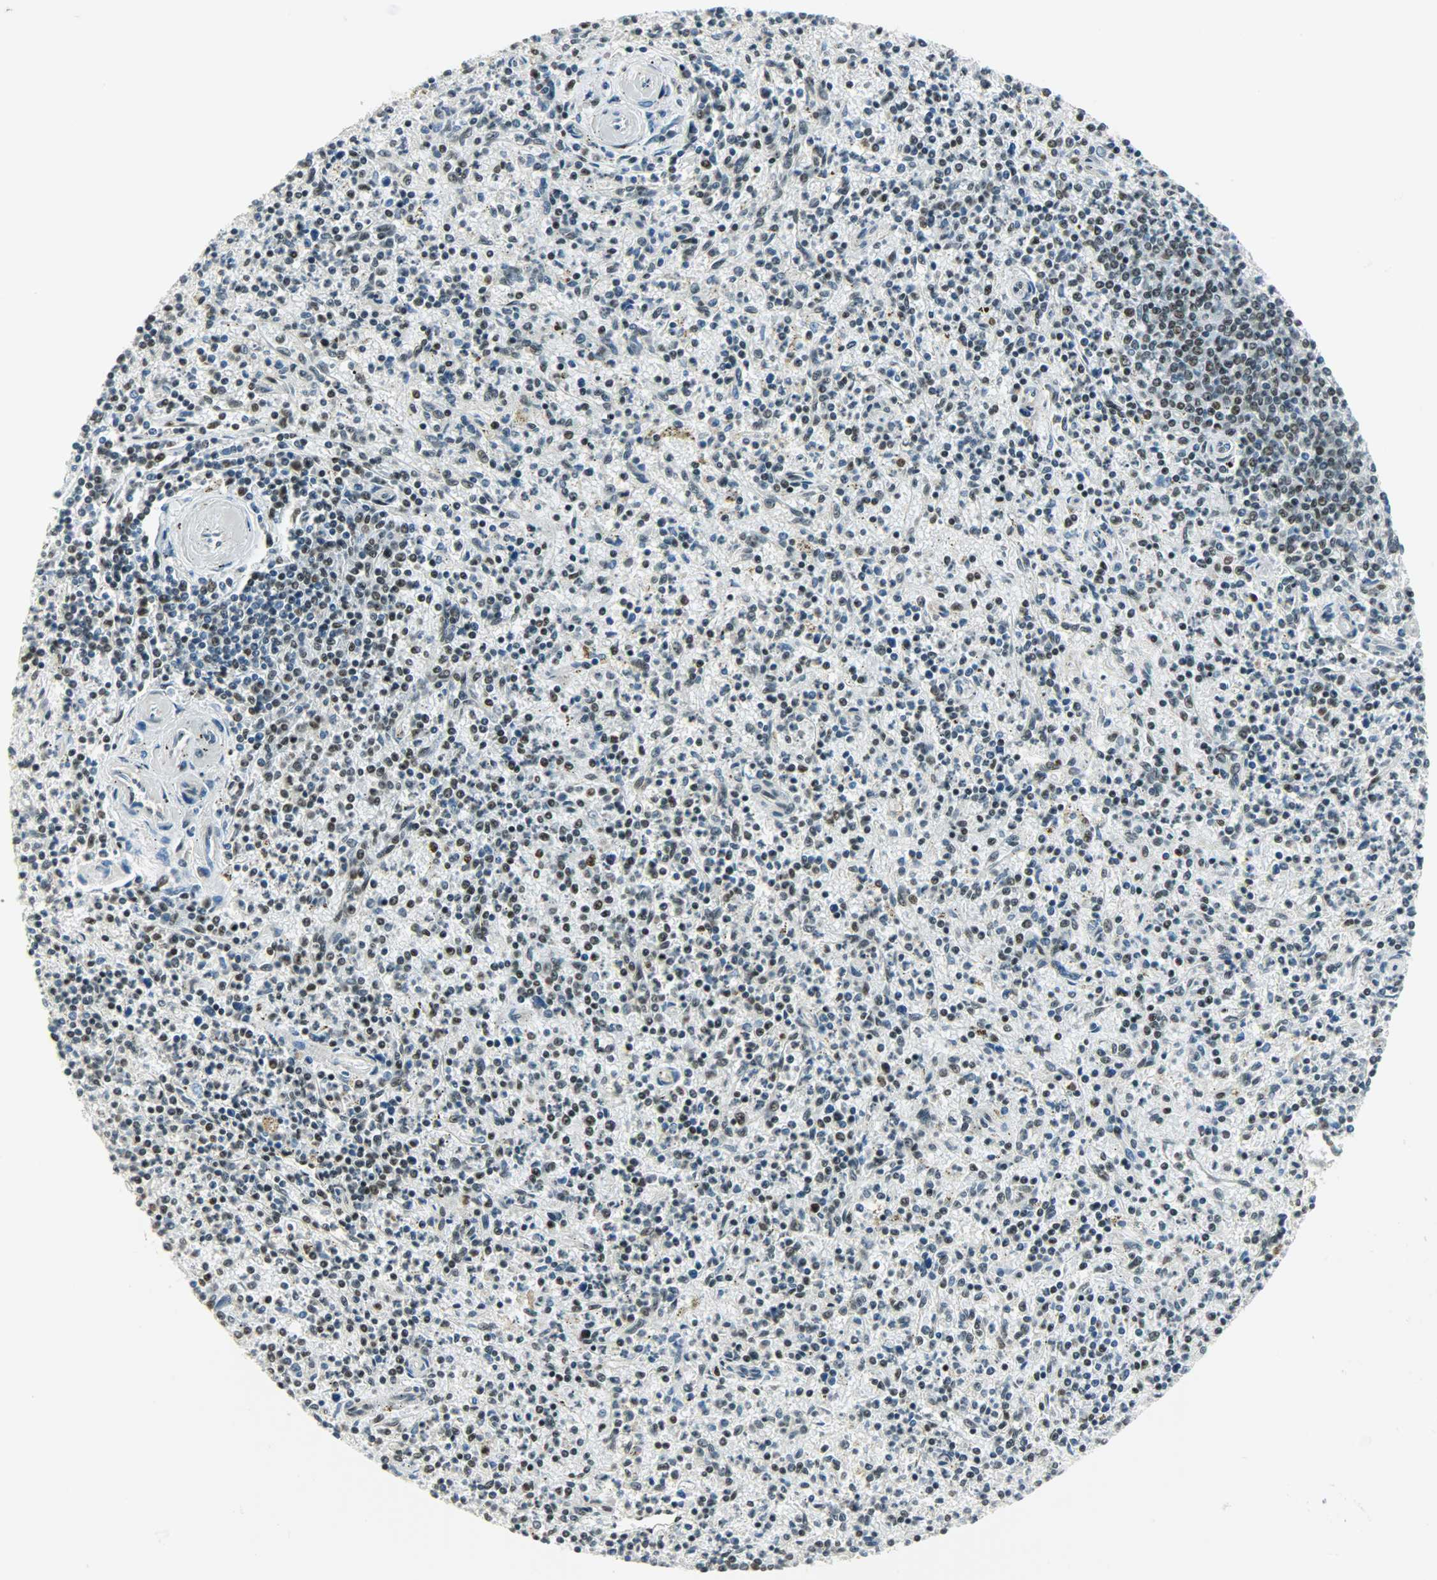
{"staining": {"intensity": "moderate", "quantity": ">75%", "location": "nuclear"}, "tissue": "spleen", "cell_type": "Cells in red pulp", "image_type": "normal", "snomed": [{"axis": "morphology", "description": "Normal tissue, NOS"}, {"axis": "topography", "description": "Spleen"}], "caption": "Spleen stained for a protein reveals moderate nuclear positivity in cells in red pulp.", "gene": "SUGP1", "patient": {"sex": "male", "age": 72}}